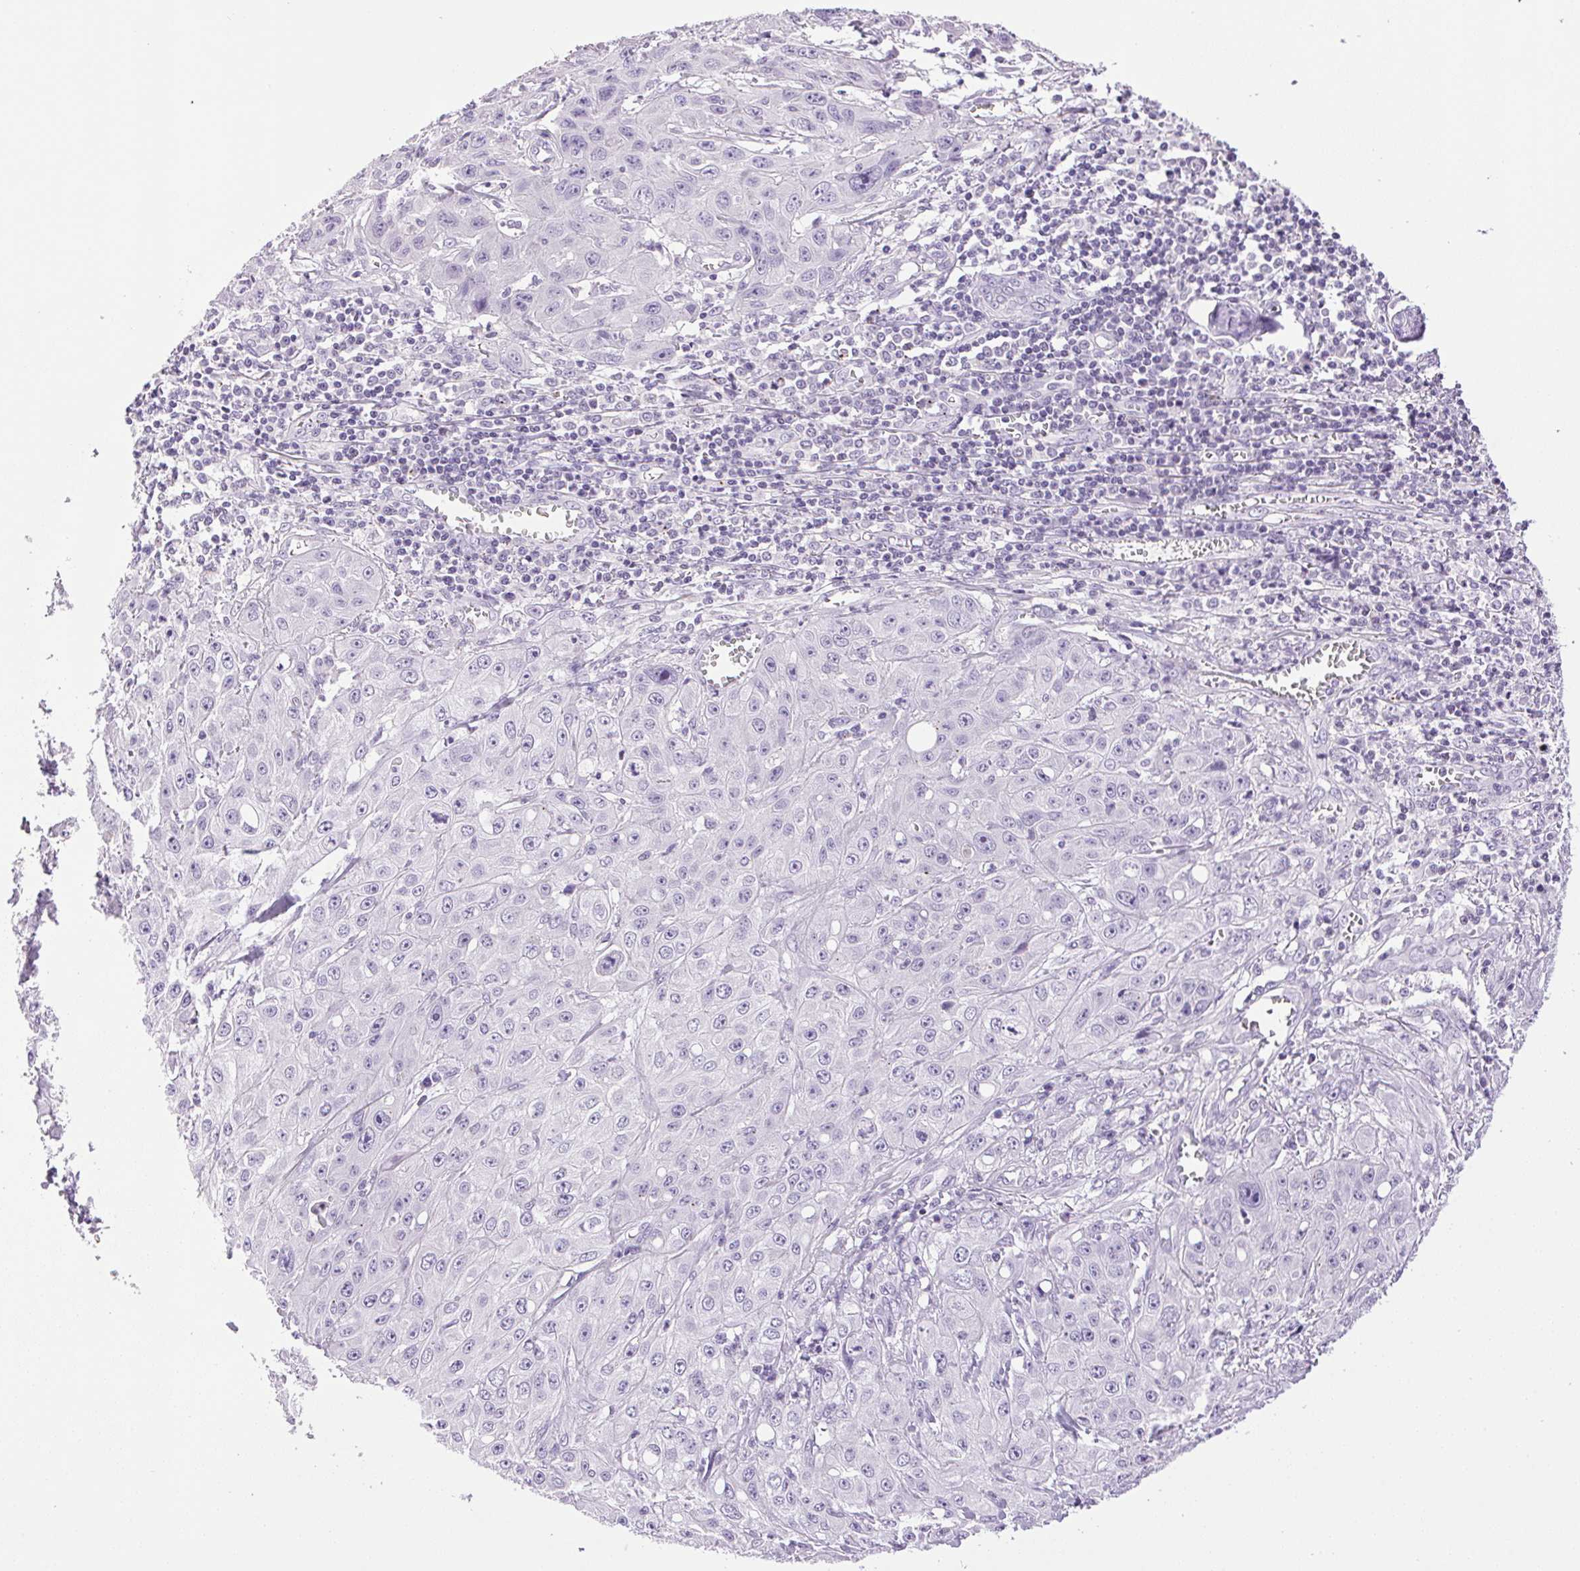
{"staining": {"intensity": "negative", "quantity": "none", "location": "none"}, "tissue": "skin cancer", "cell_type": "Tumor cells", "image_type": "cancer", "snomed": [{"axis": "morphology", "description": "Squamous cell carcinoma, NOS"}, {"axis": "topography", "description": "Skin"}, {"axis": "topography", "description": "Vulva"}], "caption": "Skin cancer was stained to show a protein in brown. There is no significant expression in tumor cells.", "gene": "TMEM88B", "patient": {"sex": "female", "age": 71}}